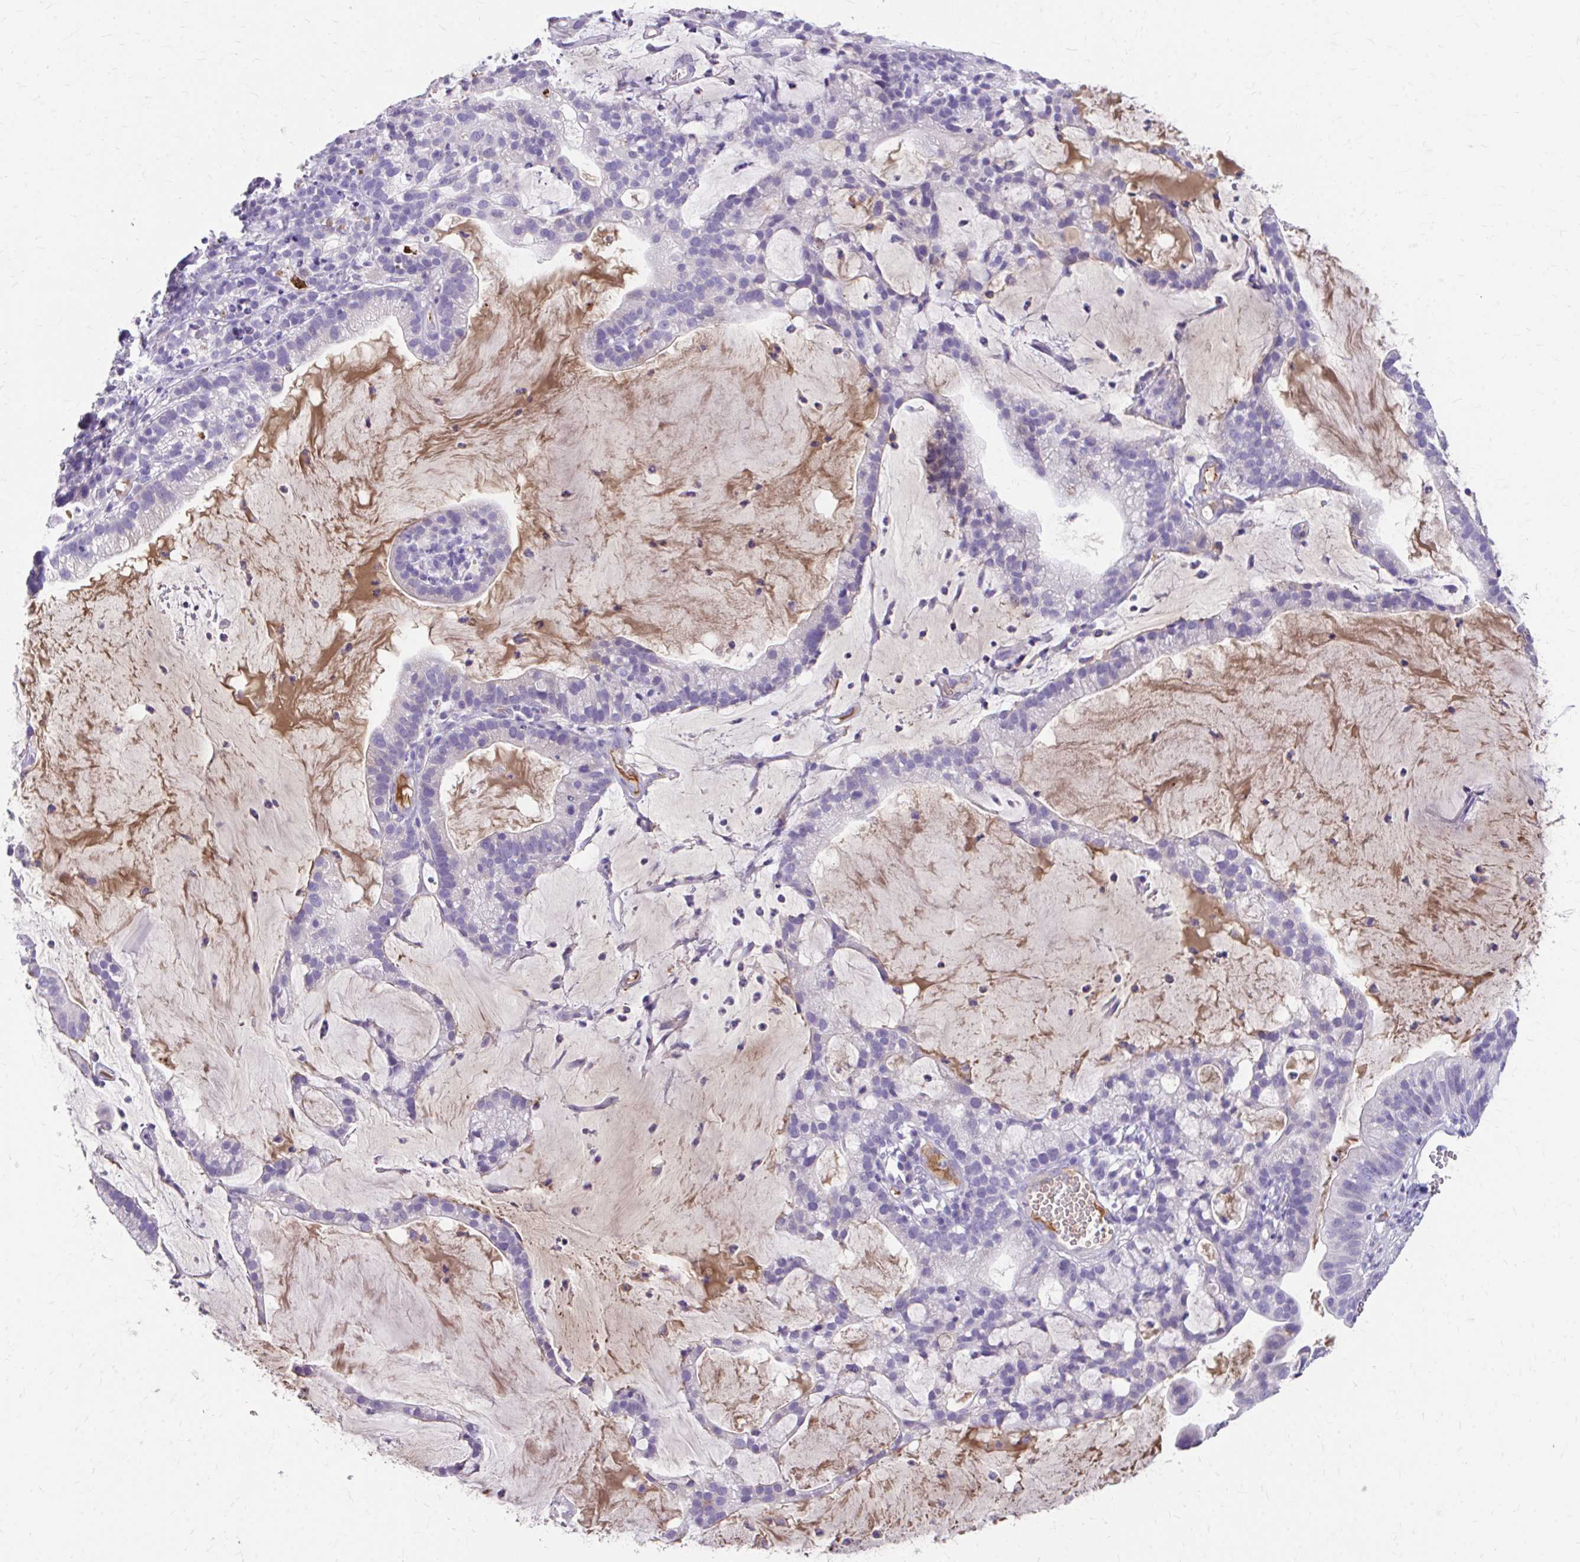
{"staining": {"intensity": "negative", "quantity": "none", "location": "none"}, "tissue": "cervical cancer", "cell_type": "Tumor cells", "image_type": "cancer", "snomed": [{"axis": "morphology", "description": "Adenocarcinoma, NOS"}, {"axis": "topography", "description": "Cervix"}], "caption": "An immunohistochemistry photomicrograph of cervical cancer (adenocarcinoma) is shown. There is no staining in tumor cells of cervical cancer (adenocarcinoma). Nuclei are stained in blue.", "gene": "CFH", "patient": {"sex": "female", "age": 41}}